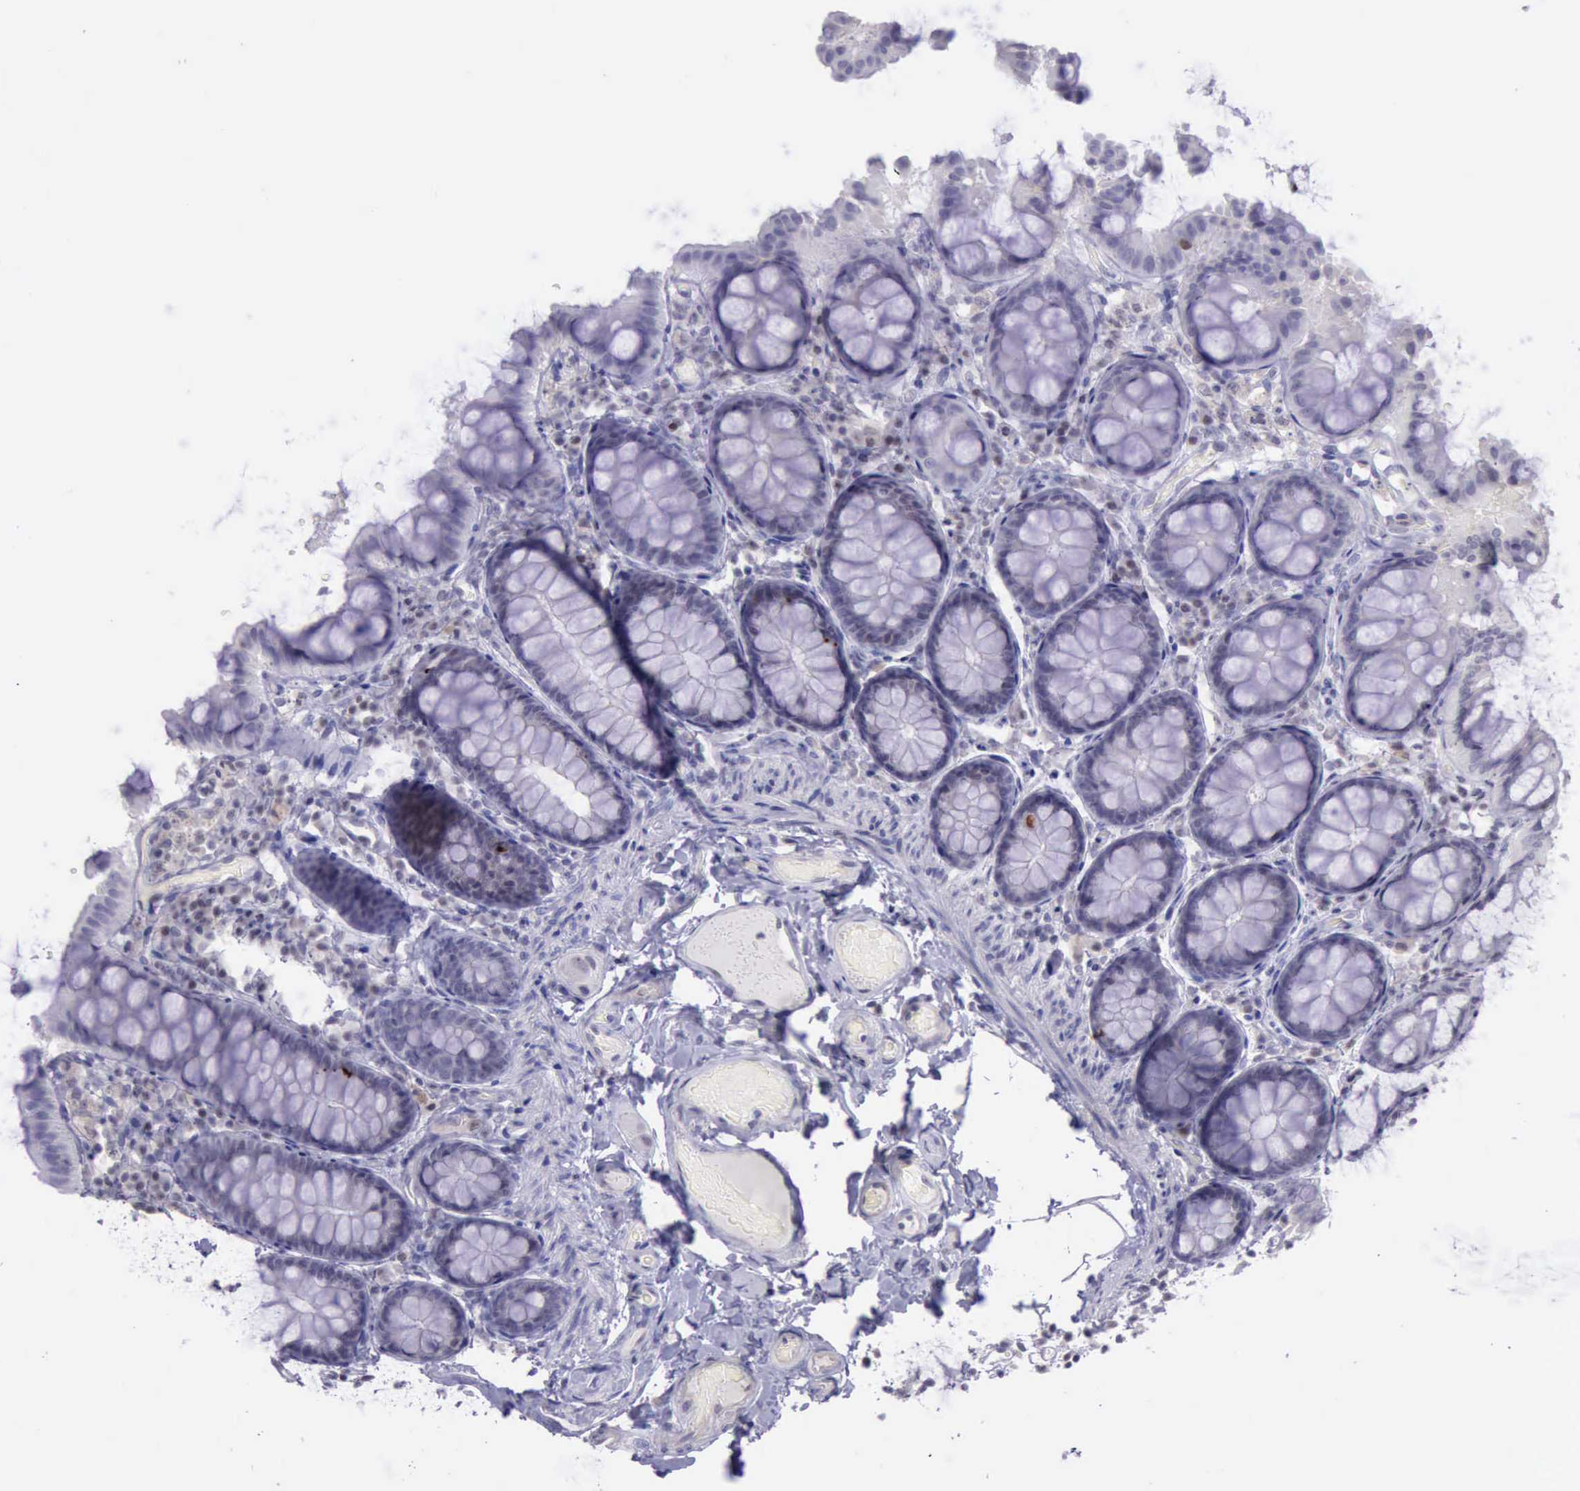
{"staining": {"intensity": "negative", "quantity": "none", "location": "none"}, "tissue": "colon", "cell_type": "Endothelial cells", "image_type": "normal", "snomed": [{"axis": "morphology", "description": "Normal tissue, NOS"}, {"axis": "topography", "description": "Colon"}], "caption": "Immunohistochemistry of normal human colon displays no staining in endothelial cells.", "gene": "PARP1", "patient": {"sex": "female", "age": 61}}